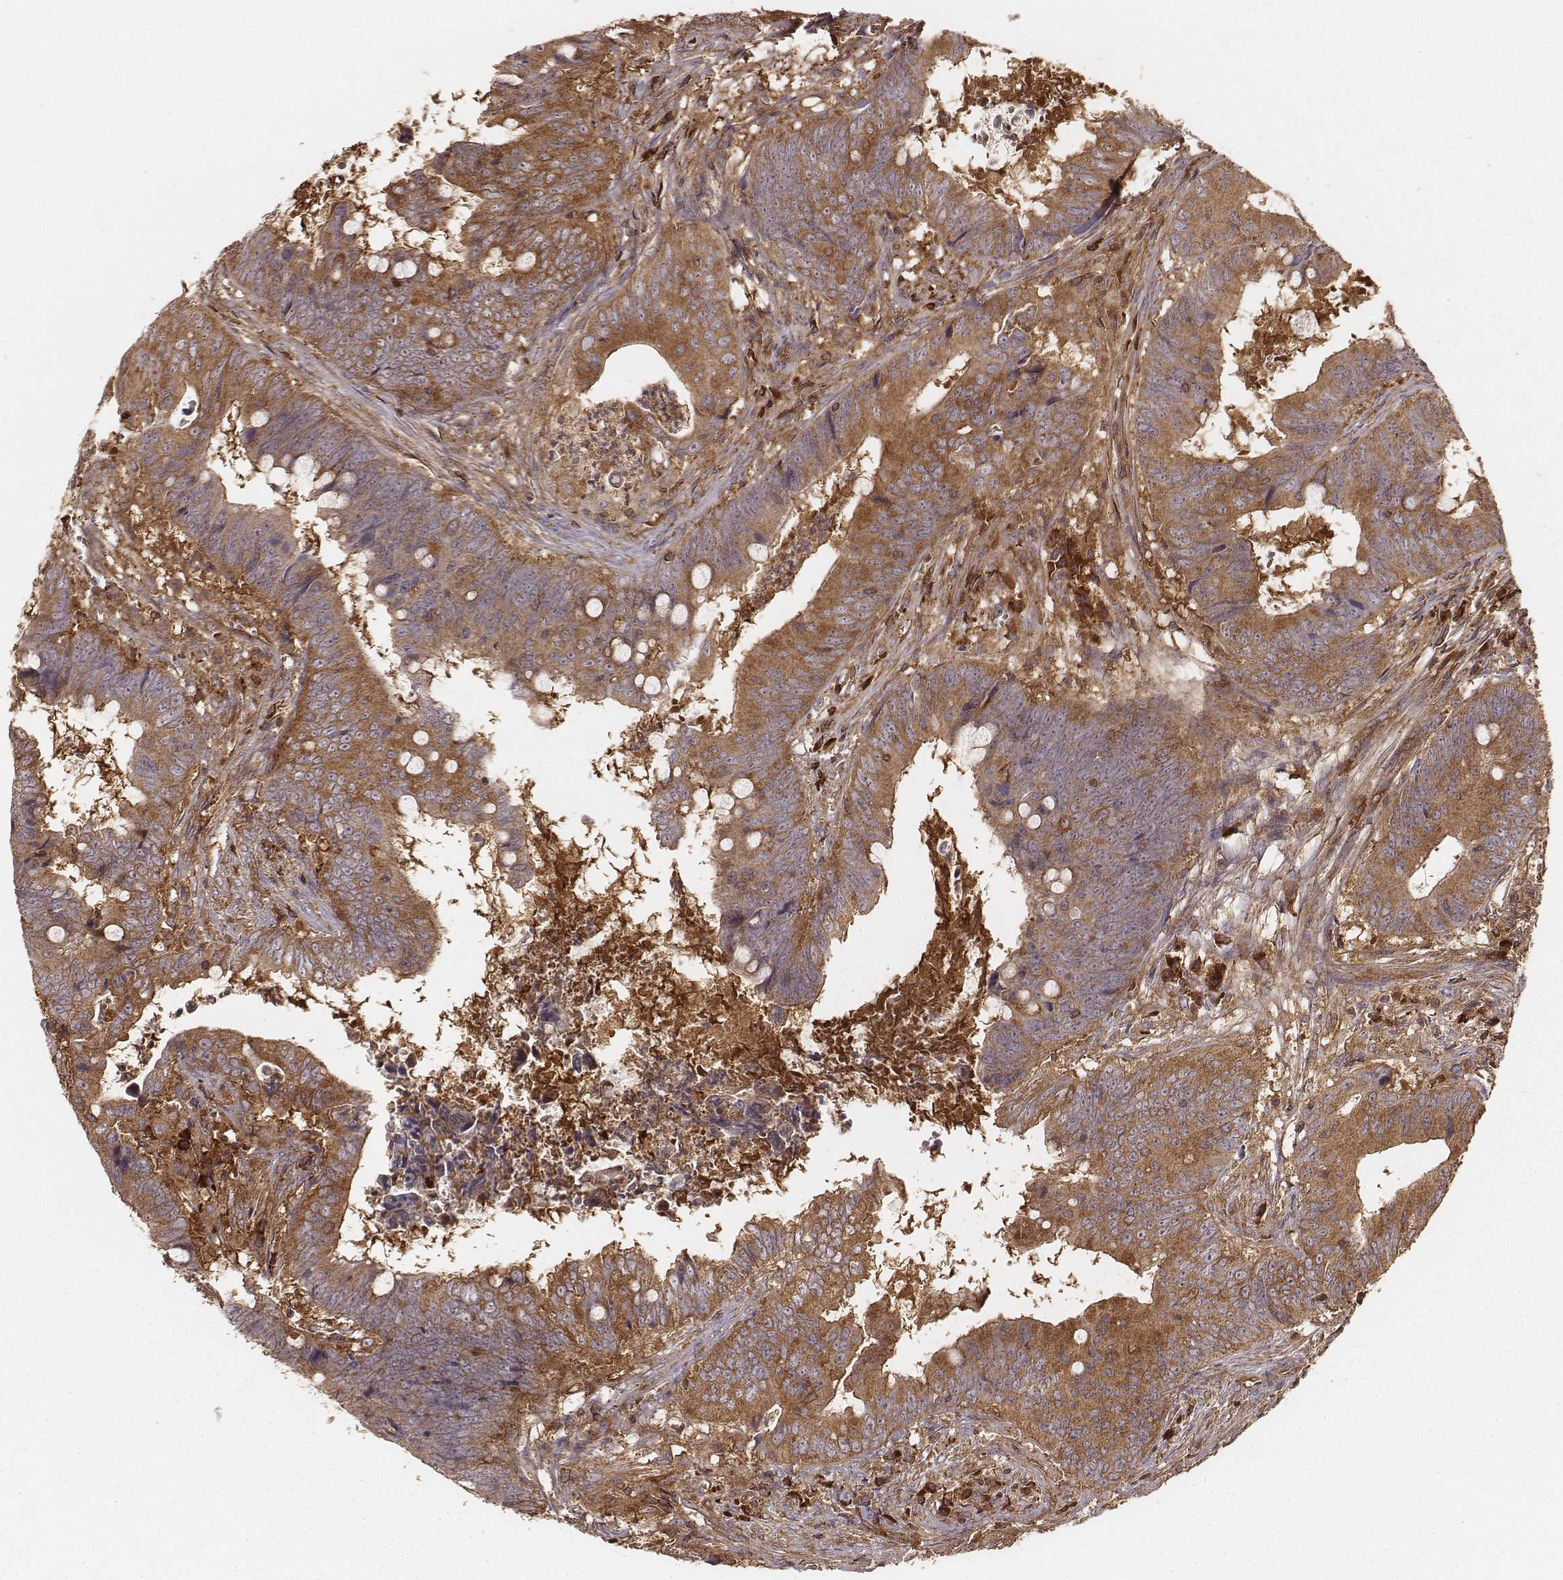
{"staining": {"intensity": "moderate", "quantity": ">75%", "location": "cytoplasmic/membranous"}, "tissue": "colorectal cancer", "cell_type": "Tumor cells", "image_type": "cancer", "snomed": [{"axis": "morphology", "description": "Adenocarcinoma, NOS"}, {"axis": "topography", "description": "Colon"}], "caption": "Immunohistochemical staining of human colorectal cancer (adenocarcinoma) reveals moderate cytoplasmic/membranous protein staining in about >75% of tumor cells.", "gene": "CARS1", "patient": {"sex": "female", "age": 82}}